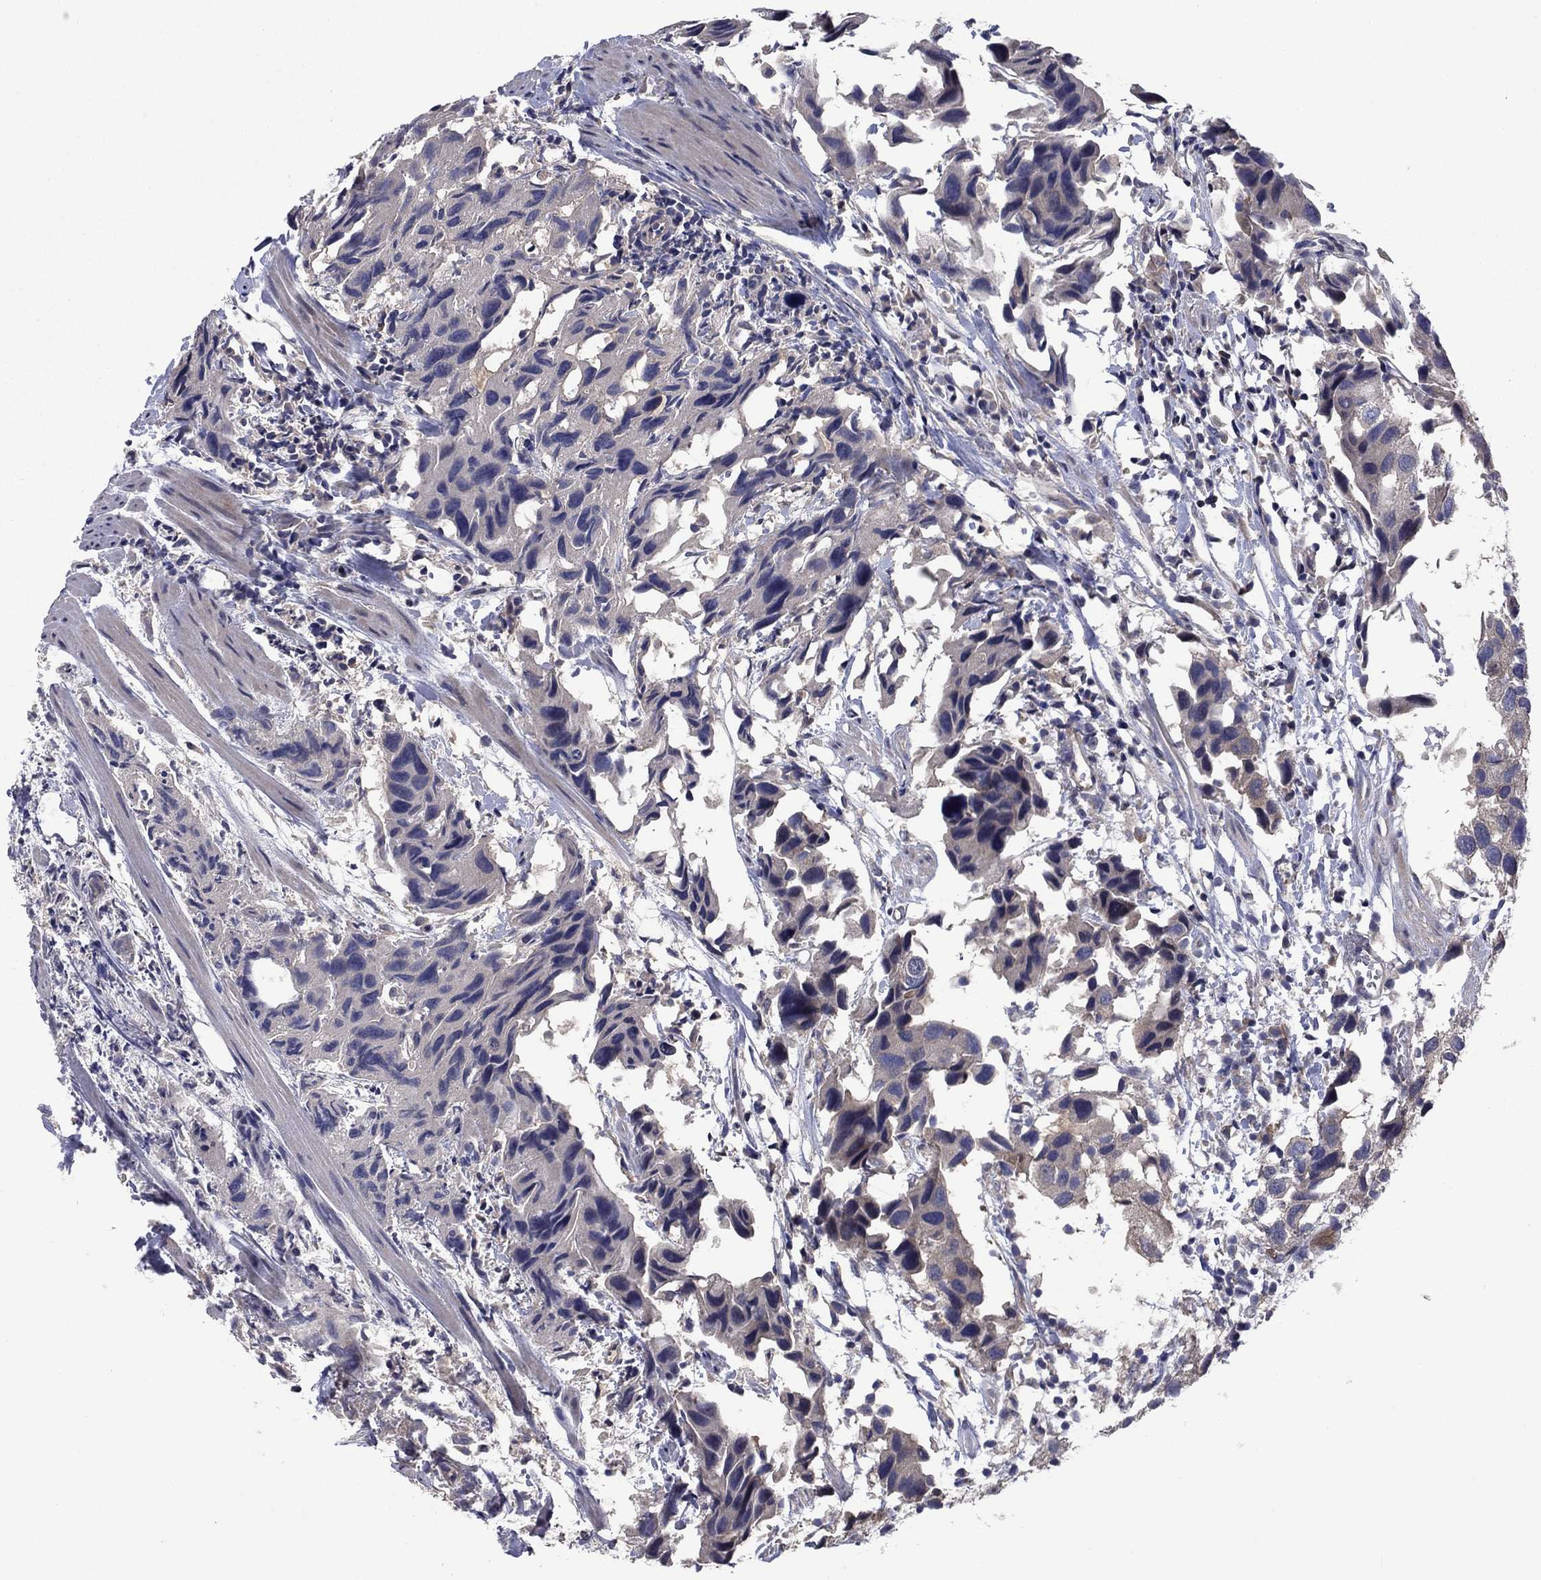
{"staining": {"intensity": "negative", "quantity": "none", "location": "none"}, "tissue": "urothelial cancer", "cell_type": "Tumor cells", "image_type": "cancer", "snomed": [{"axis": "morphology", "description": "Urothelial carcinoma, High grade"}, {"axis": "topography", "description": "Urinary bladder"}], "caption": "Tumor cells show no significant protein staining in urothelial carcinoma (high-grade). (DAB immunohistochemistry, high magnification).", "gene": "MSRB1", "patient": {"sex": "male", "age": 79}}